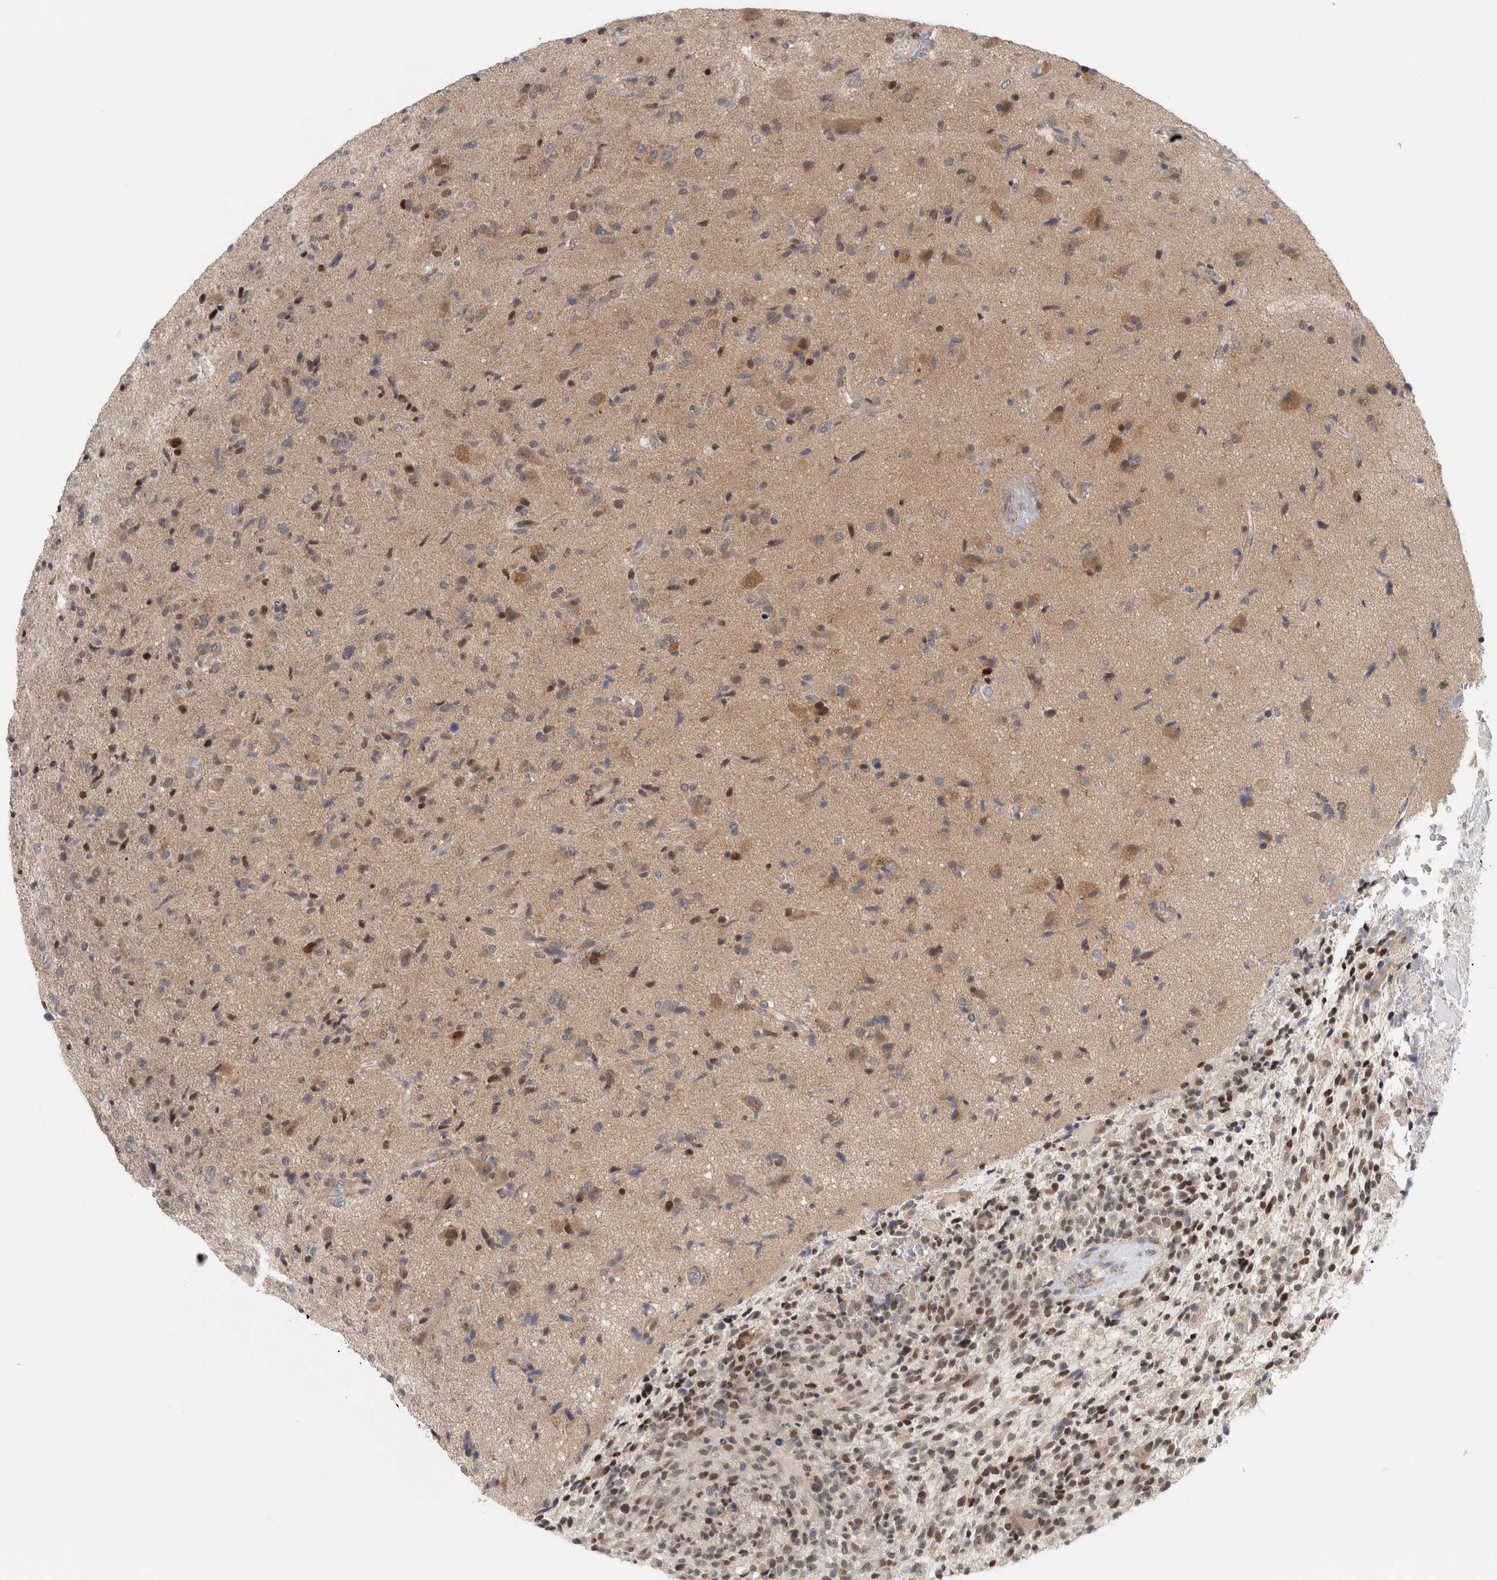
{"staining": {"intensity": "moderate", "quantity": "<25%", "location": "cytoplasmic/membranous,nuclear"}, "tissue": "glioma", "cell_type": "Tumor cells", "image_type": "cancer", "snomed": [{"axis": "morphology", "description": "Glioma, malignant, High grade"}, {"axis": "topography", "description": "Brain"}], "caption": "The image displays staining of malignant glioma (high-grade), revealing moderate cytoplasmic/membranous and nuclear protein staining (brown color) within tumor cells.", "gene": "KDM8", "patient": {"sex": "male", "age": 72}}